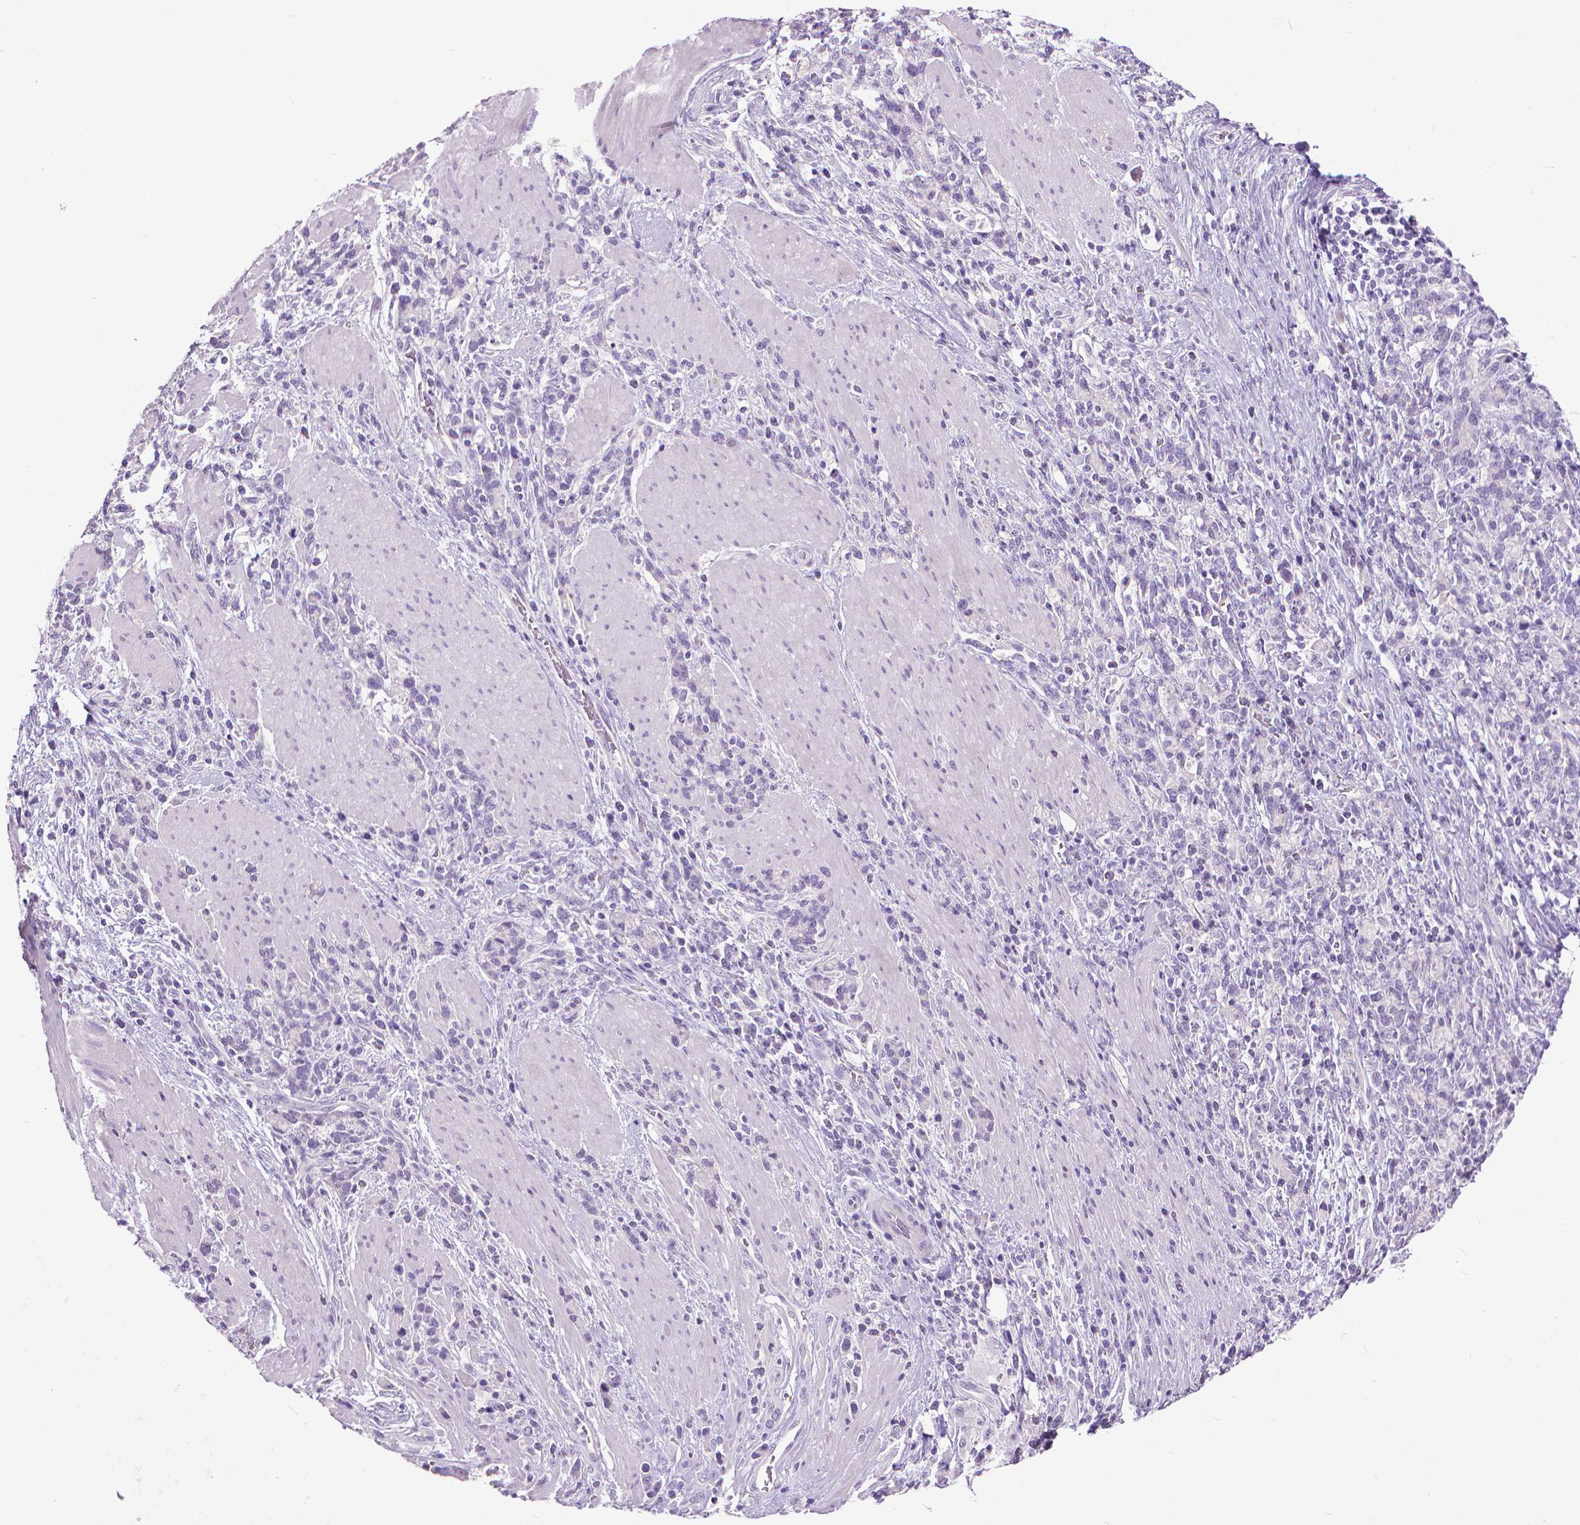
{"staining": {"intensity": "negative", "quantity": "none", "location": "none"}, "tissue": "stomach cancer", "cell_type": "Tumor cells", "image_type": "cancer", "snomed": [{"axis": "morphology", "description": "Adenocarcinoma, NOS"}, {"axis": "topography", "description": "Stomach"}], "caption": "Immunohistochemistry (IHC) of human stomach cancer shows no expression in tumor cells. Brightfield microscopy of immunohistochemistry (IHC) stained with DAB (3,3'-diaminobenzidine) (brown) and hematoxylin (blue), captured at high magnification.", "gene": "KRT5", "patient": {"sex": "female", "age": 57}}